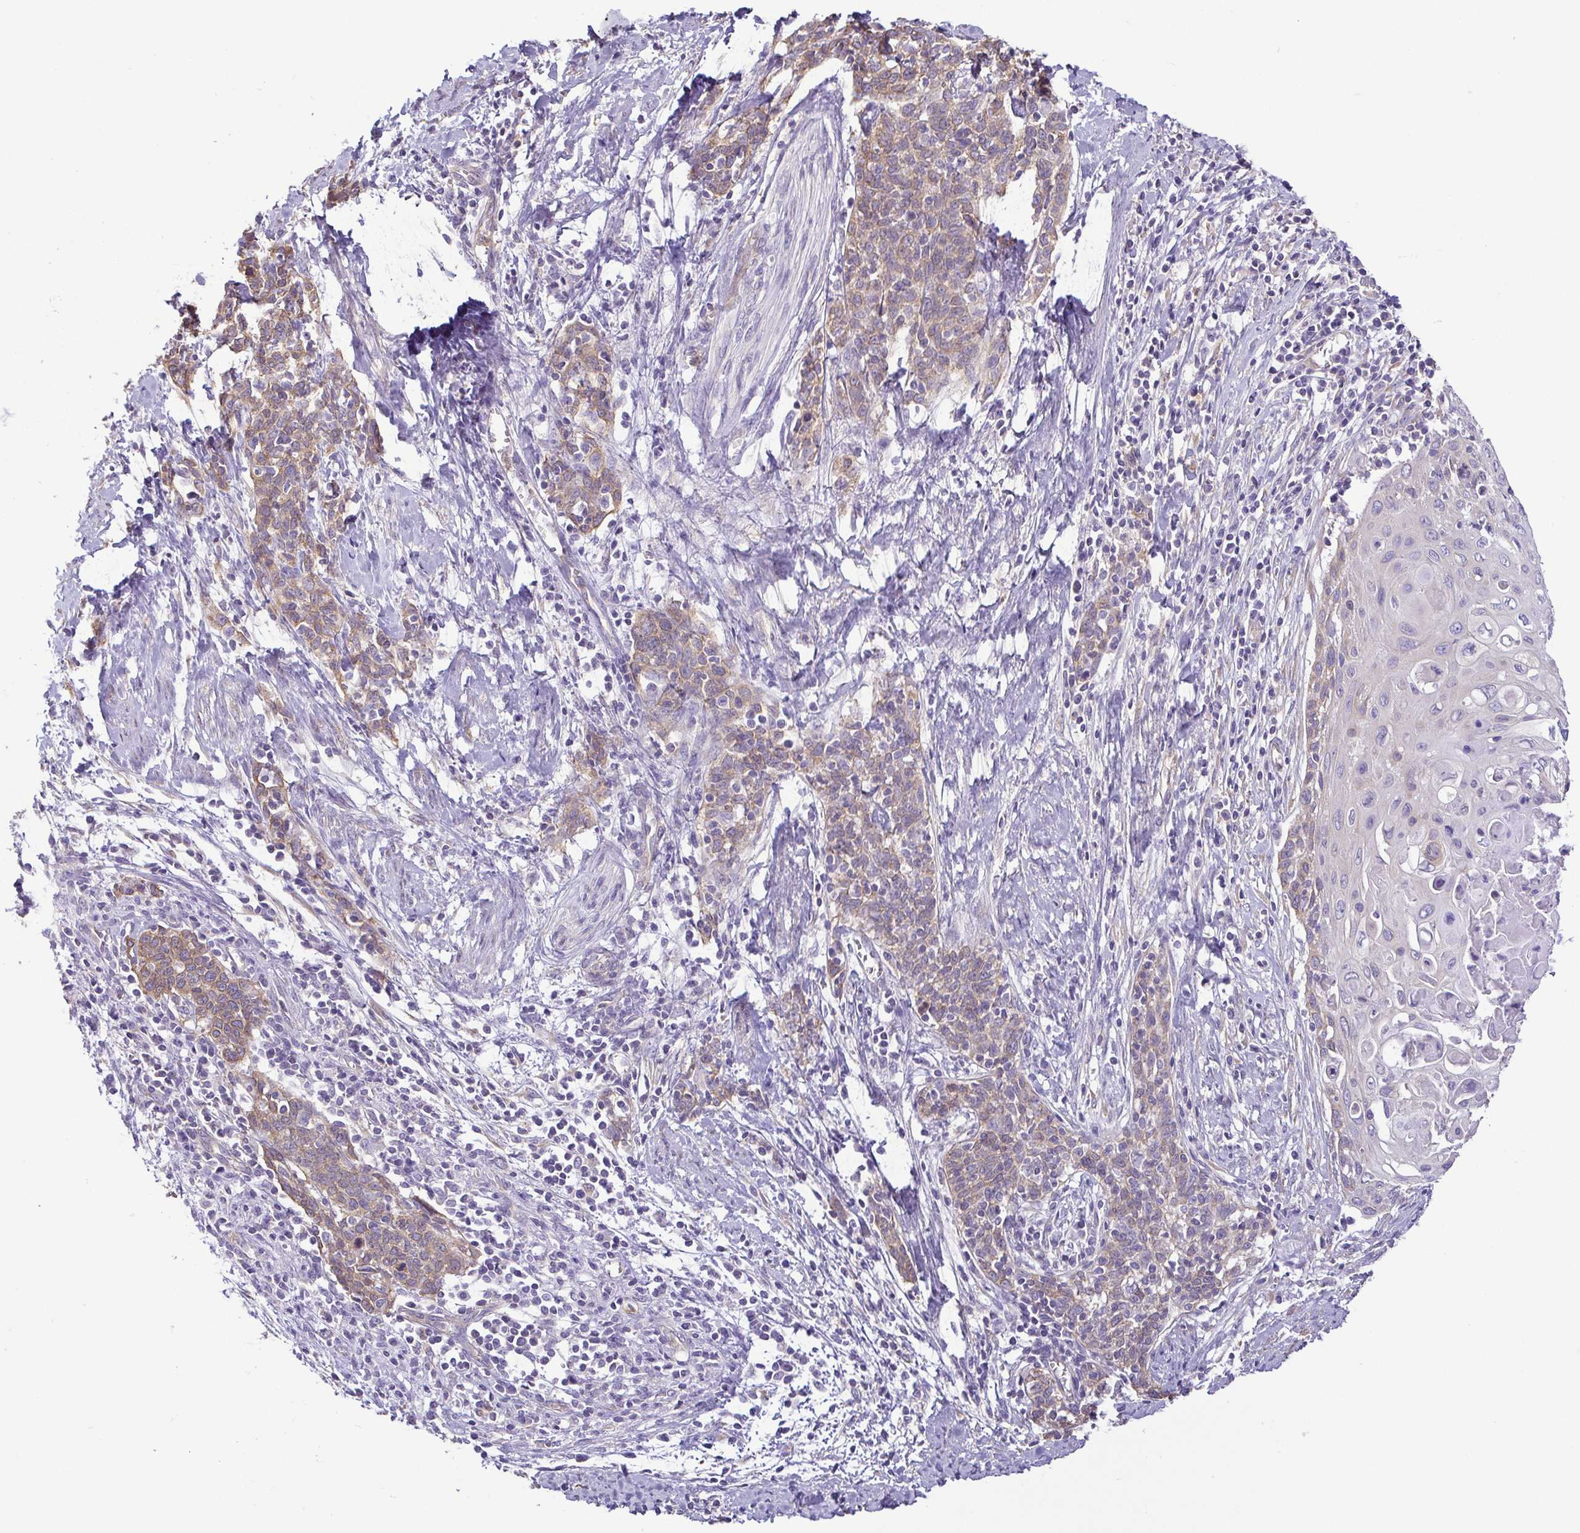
{"staining": {"intensity": "moderate", "quantity": ">75%", "location": "cytoplasmic/membranous"}, "tissue": "cervical cancer", "cell_type": "Tumor cells", "image_type": "cancer", "snomed": [{"axis": "morphology", "description": "Squamous cell carcinoma, NOS"}, {"axis": "topography", "description": "Cervix"}], "caption": "Cervical cancer (squamous cell carcinoma) stained with a protein marker reveals moderate staining in tumor cells.", "gene": "MYL10", "patient": {"sex": "female", "age": 39}}